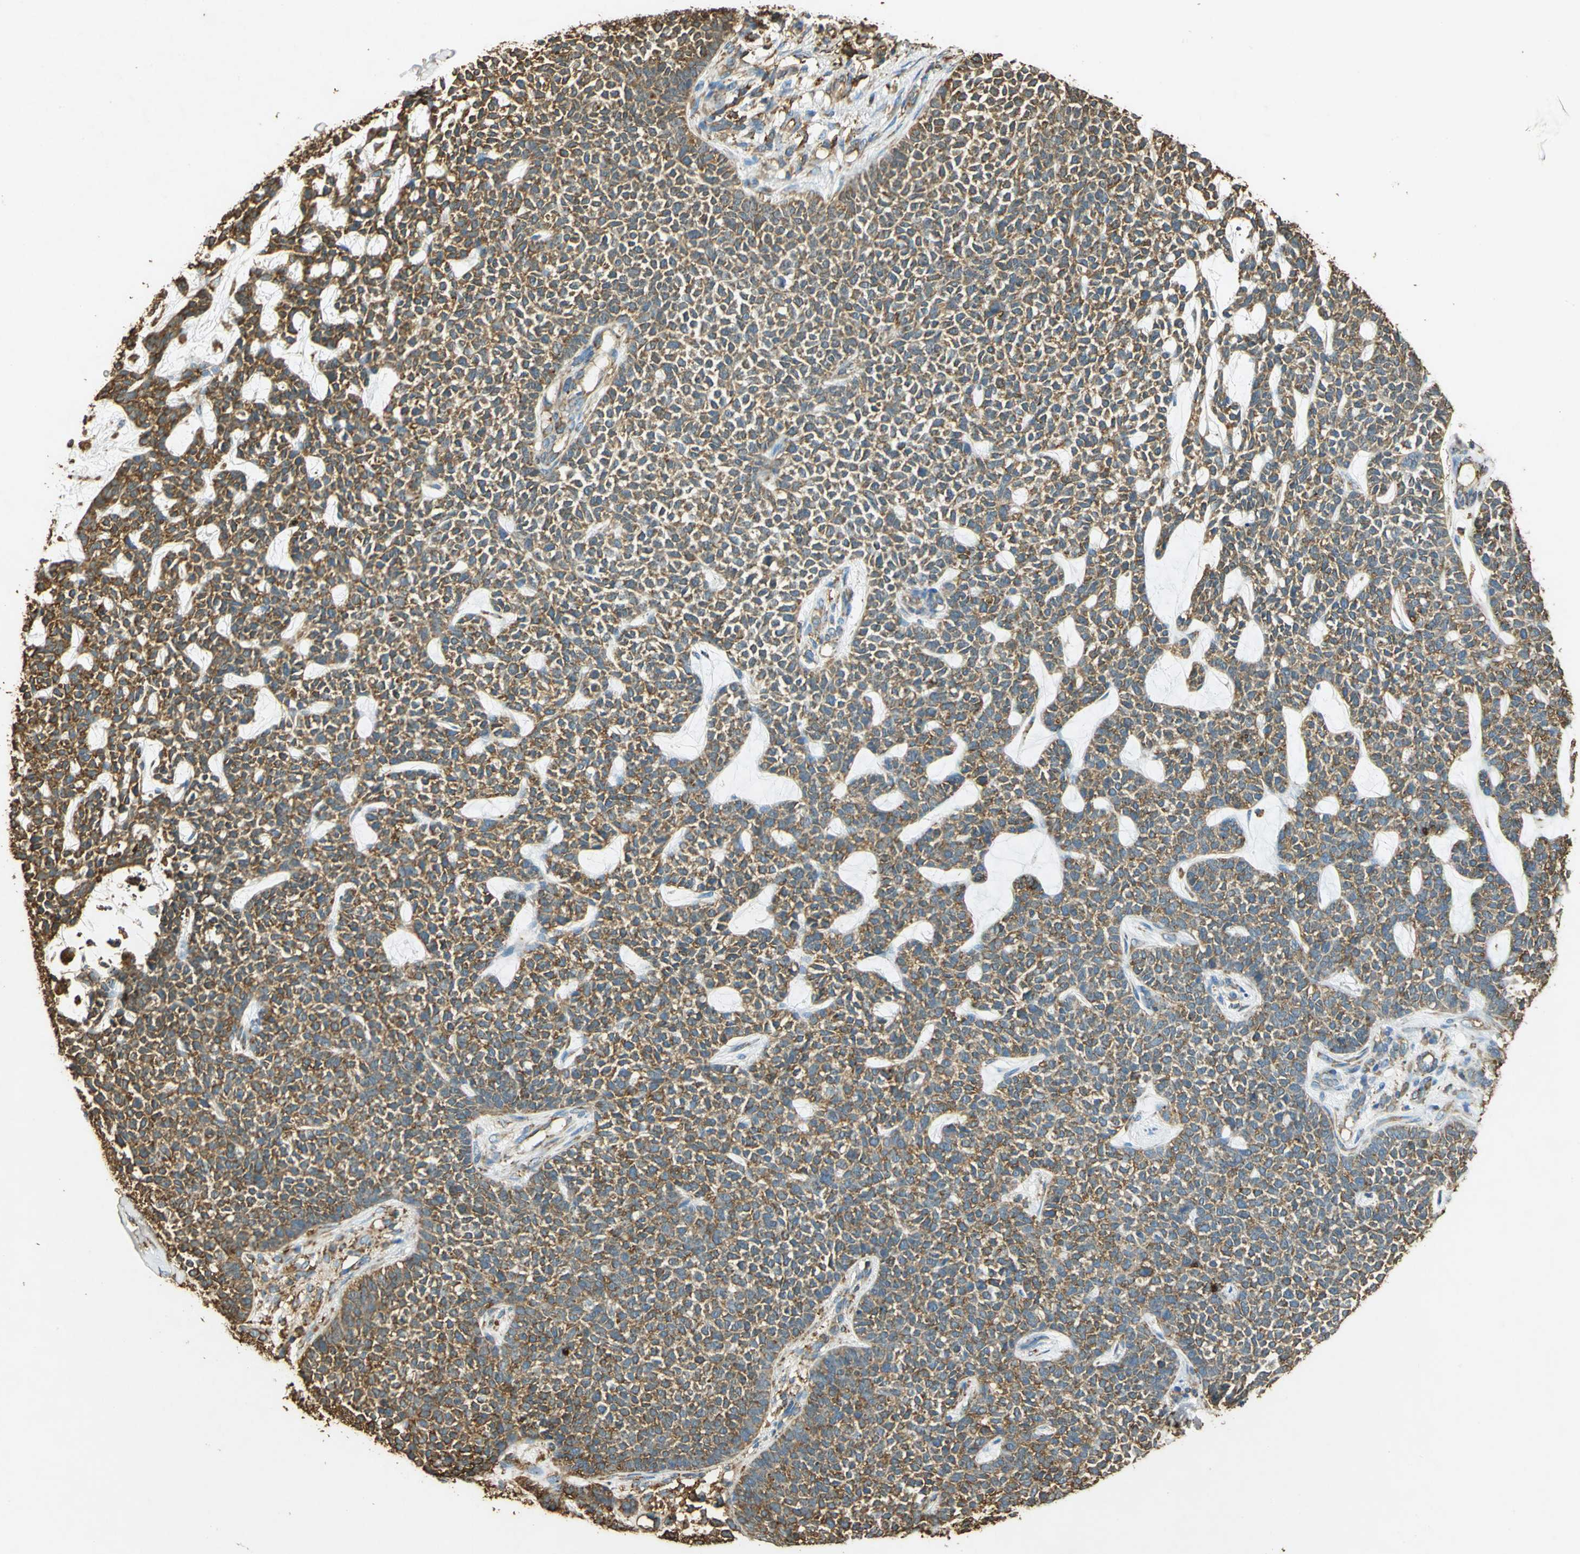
{"staining": {"intensity": "moderate", "quantity": ">75%", "location": "cytoplasmic/membranous"}, "tissue": "skin cancer", "cell_type": "Tumor cells", "image_type": "cancer", "snomed": [{"axis": "morphology", "description": "Basal cell carcinoma"}, {"axis": "topography", "description": "Skin"}], "caption": "Moderate cytoplasmic/membranous protein positivity is identified in approximately >75% of tumor cells in skin cancer. The staining is performed using DAB brown chromogen to label protein expression. The nuclei are counter-stained blue using hematoxylin.", "gene": "HSP90B1", "patient": {"sex": "female", "age": 84}}